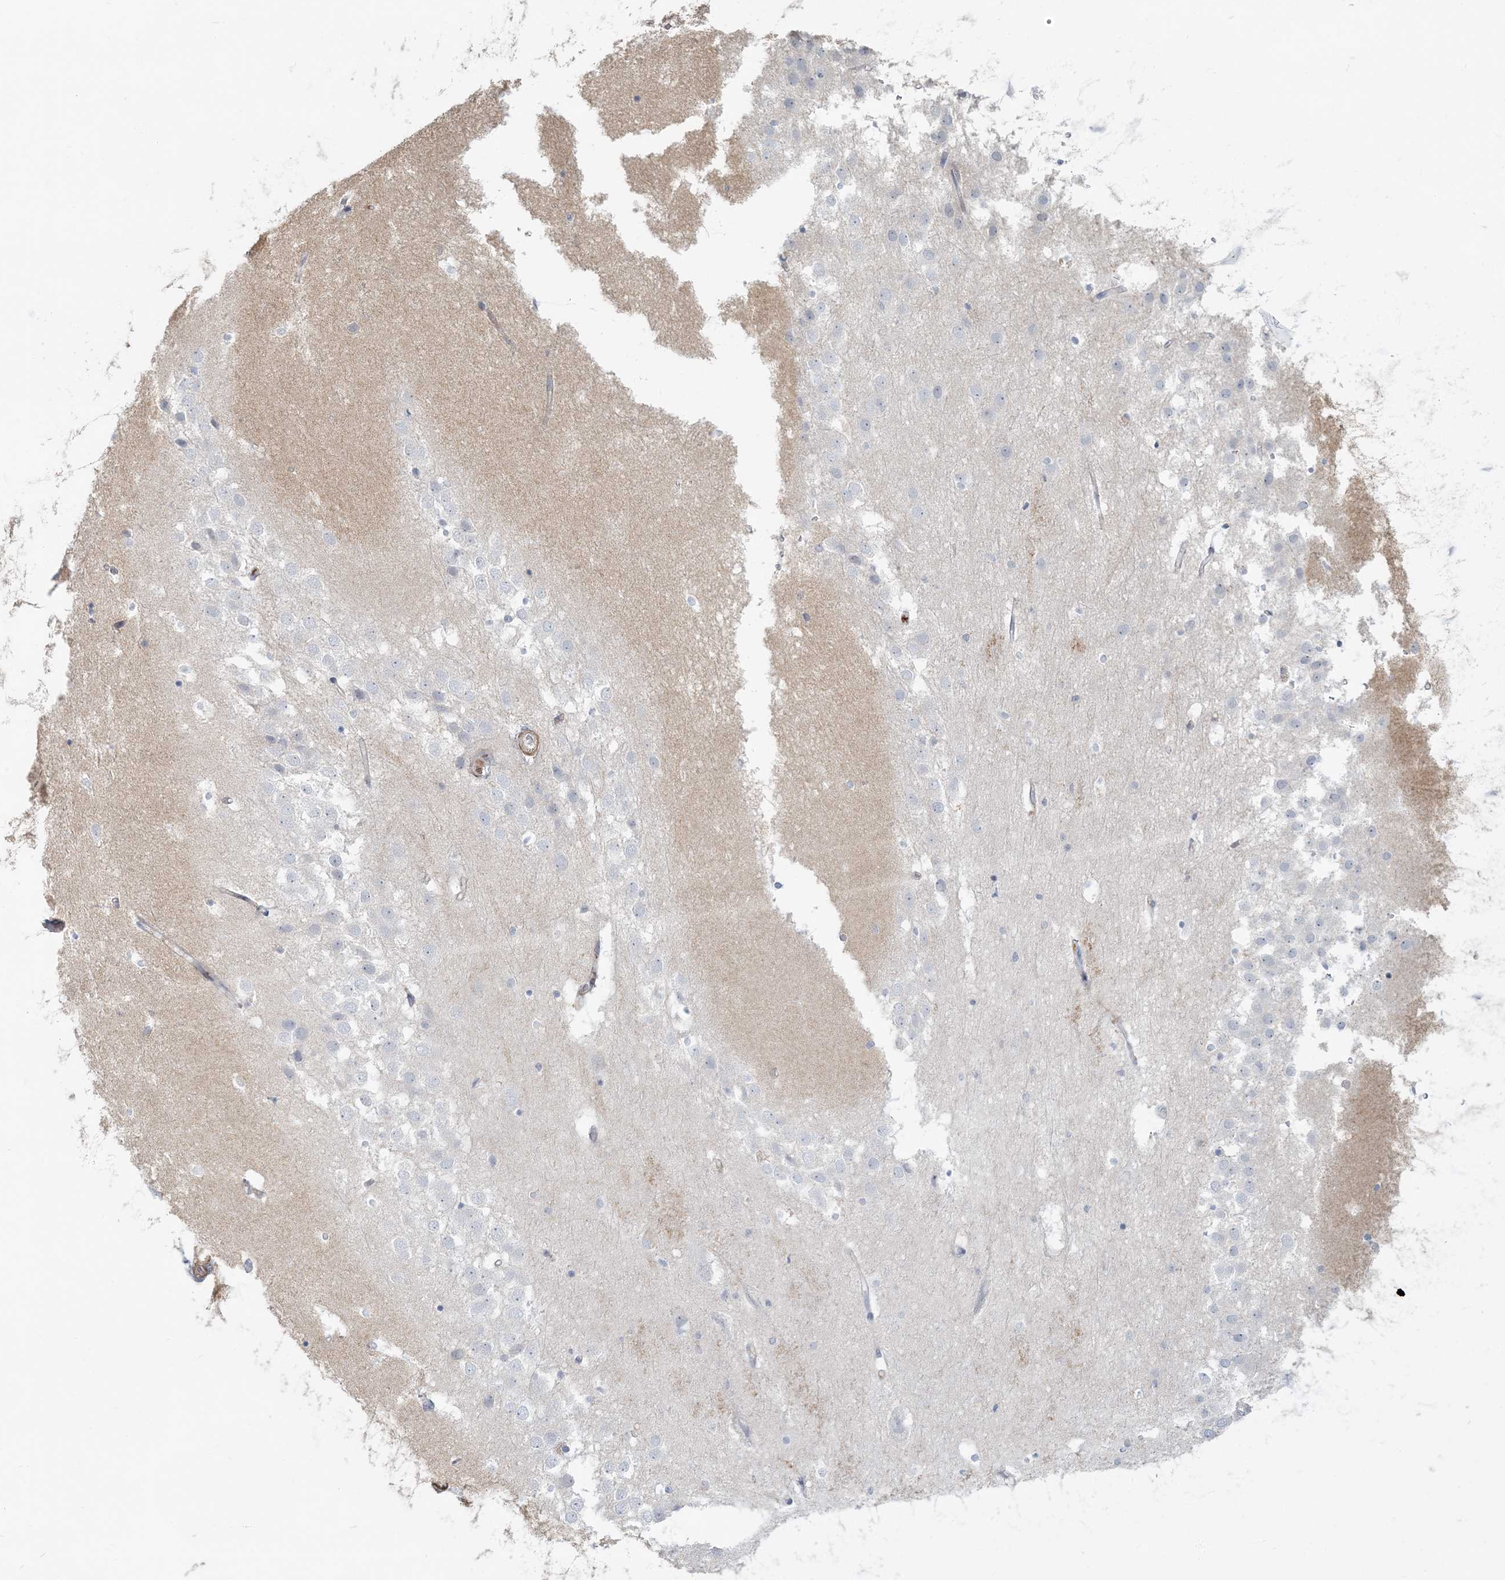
{"staining": {"intensity": "negative", "quantity": "none", "location": "none"}, "tissue": "hippocampus", "cell_type": "Glial cells", "image_type": "normal", "snomed": [{"axis": "morphology", "description": "Normal tissue, NOS"}, {"axis": "topography", "description": "Hippocampus"}], "caption": "Human hippocampus stained for a protein using IHC demonstrates no expression in glial cells.", "gene": "MYOT", "patient": {"sex": "female", "age": 52}}